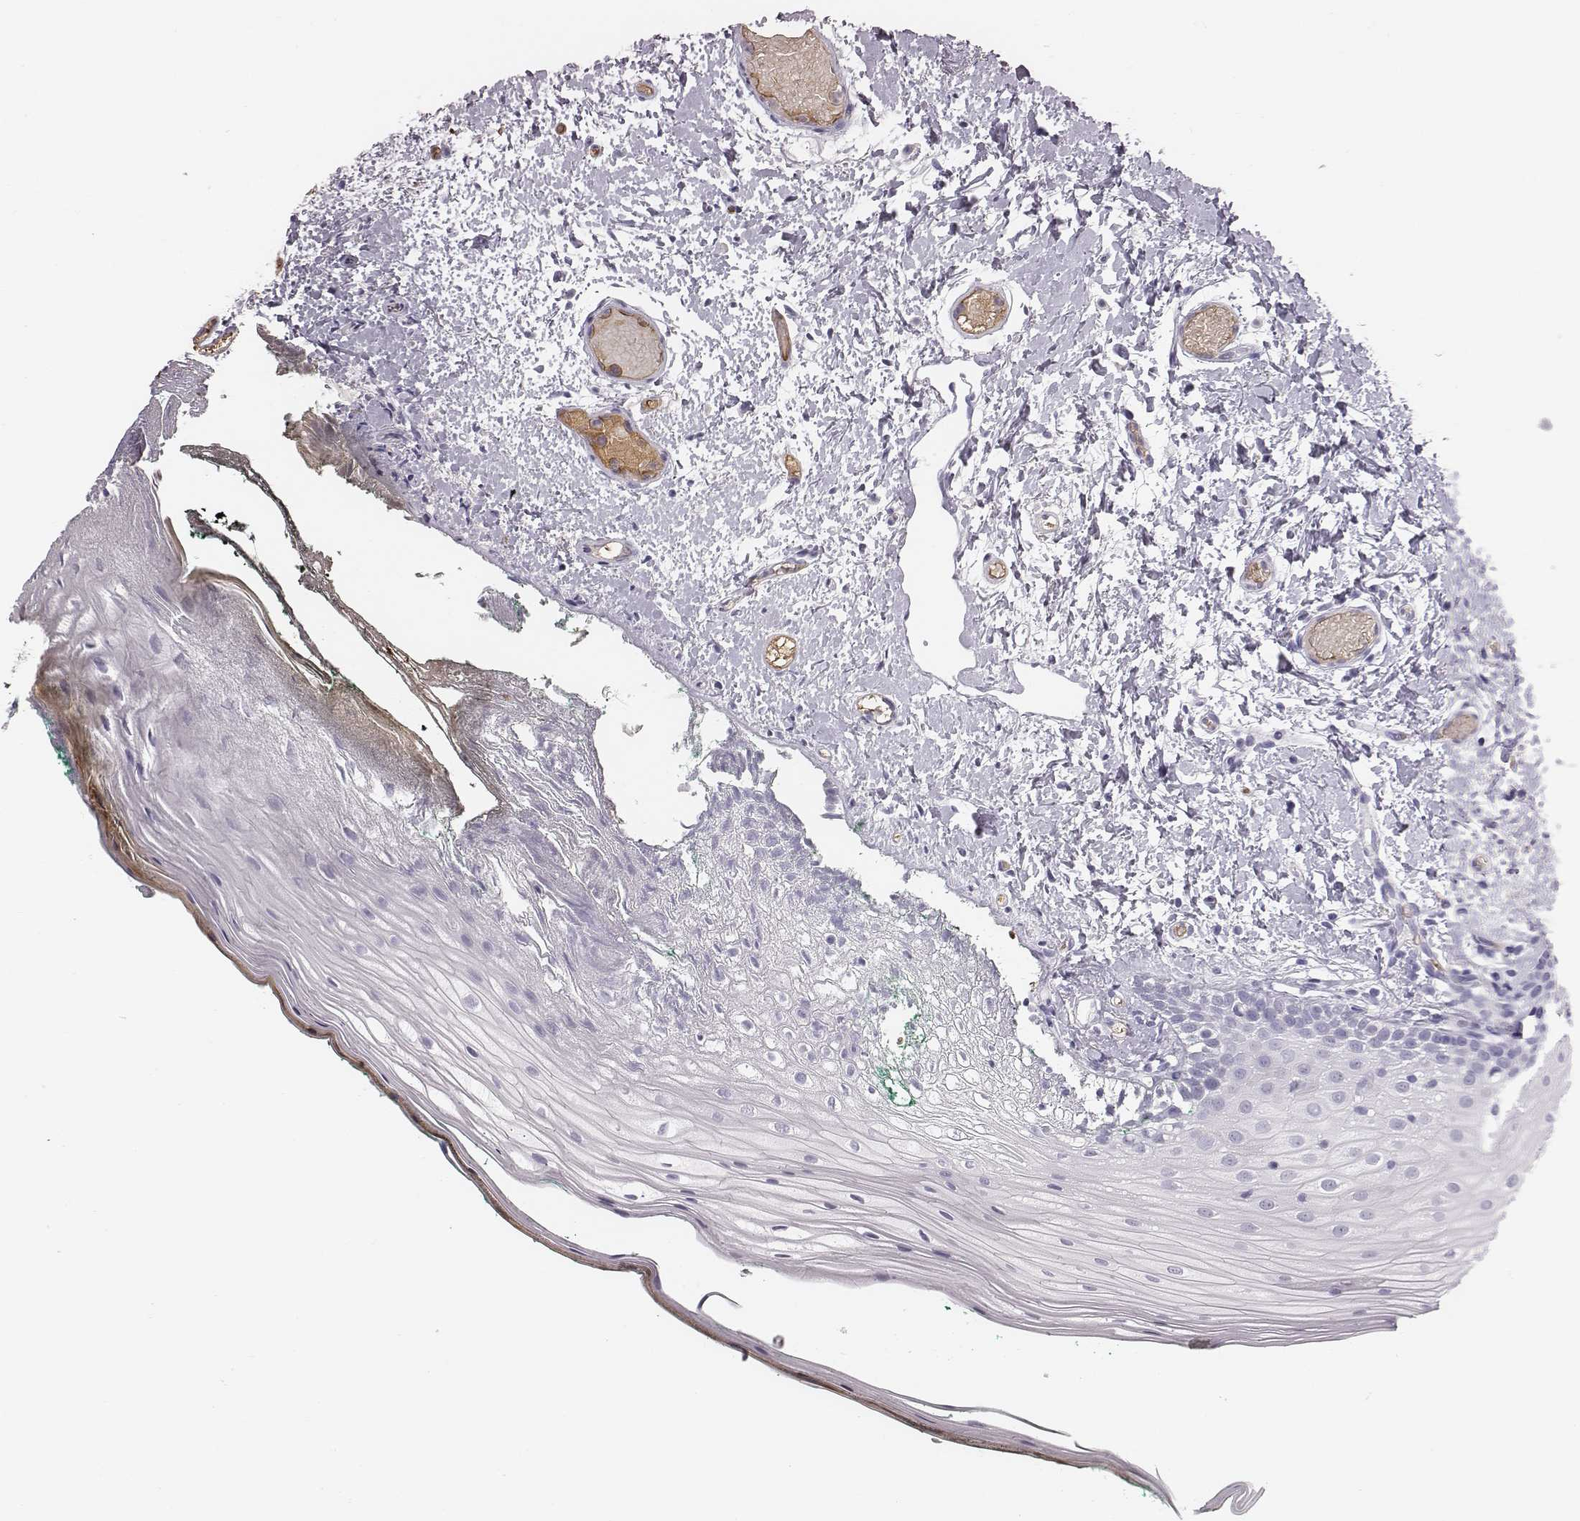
{"staining": {"intensity": "negative", "quantity": "none", "location": "none"}, "tissue": "oral mucosa", "cell_type": "Squamous epithelial cells", "image_type": "normal", "snomed": [{"axis": "morphology", "description": "Normal tissue, NOS"}, {"axis": "topography", "description": "Oral tissue"}], "caption": "Oral mucosa was stained to show a protein in brown. There is no significant staining in squamous epithelial cells. (Stains: DAB immunohistochemistry (IHC) with hematoxylin counter stain, Microscopy: brightfield microscopy at high magnification).", "gene": "HBZ", "patient": {"sex": "female", "age": 83}}